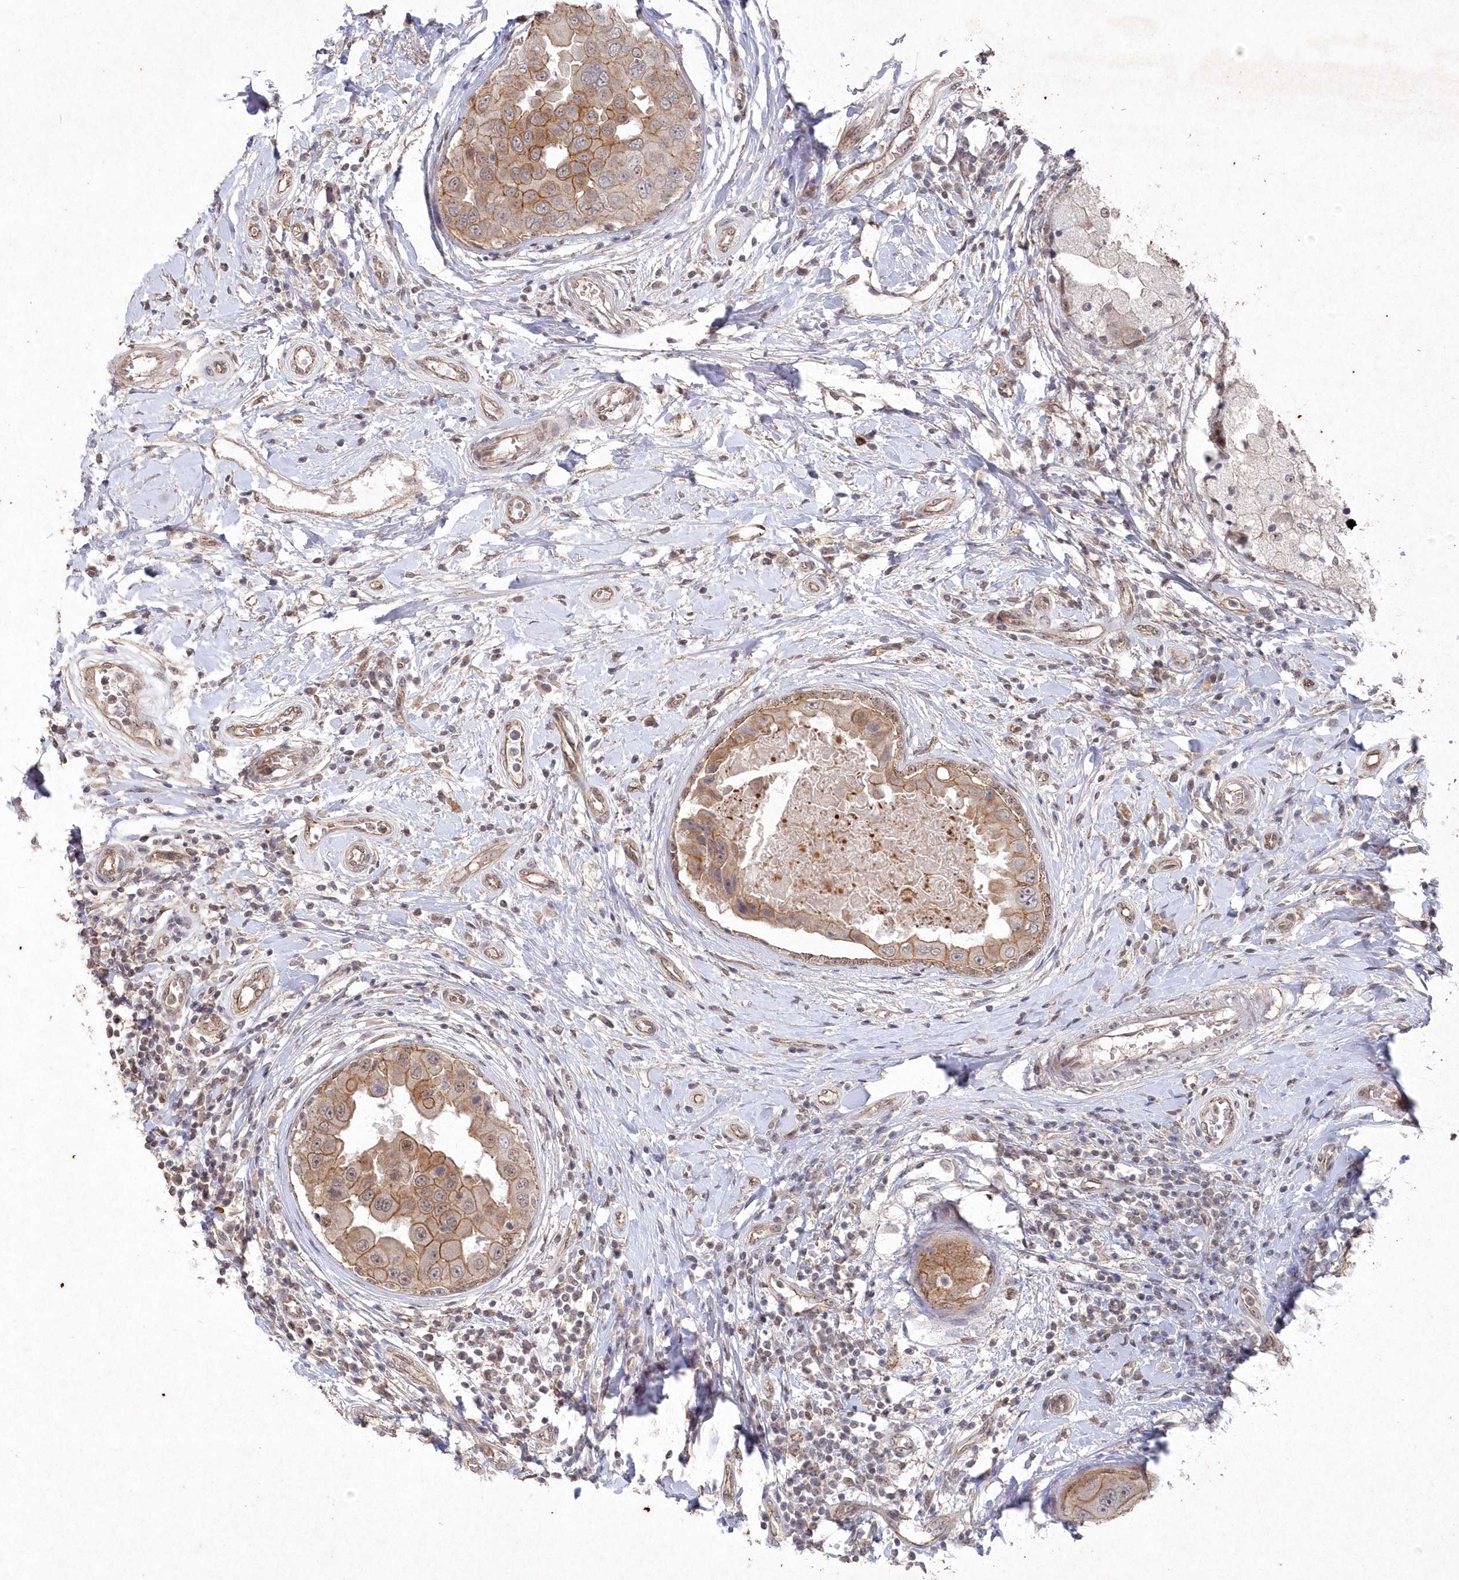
{"staining": {"intensity": "moderate", "quantity": ">75%", "location": "cytoplasmic/membranous"}, "tissue": "breast cancer", "cell_type": "Tumor cells", "image_type": "cancer", "snomed": [{"axis": "morphology", "description": "Duct carcinoma"}, {"axis": "topography", "description": "Breast"}], "caption": "Immunohistochemistry of human invasive ductal carcinoma (breast) displays medium levels of moderate cytoplasmic/membranous positivity in approximately >75% of tumor cells.", "gene": "VSIG2", "patient": {"sex": "female", "age": 27}}